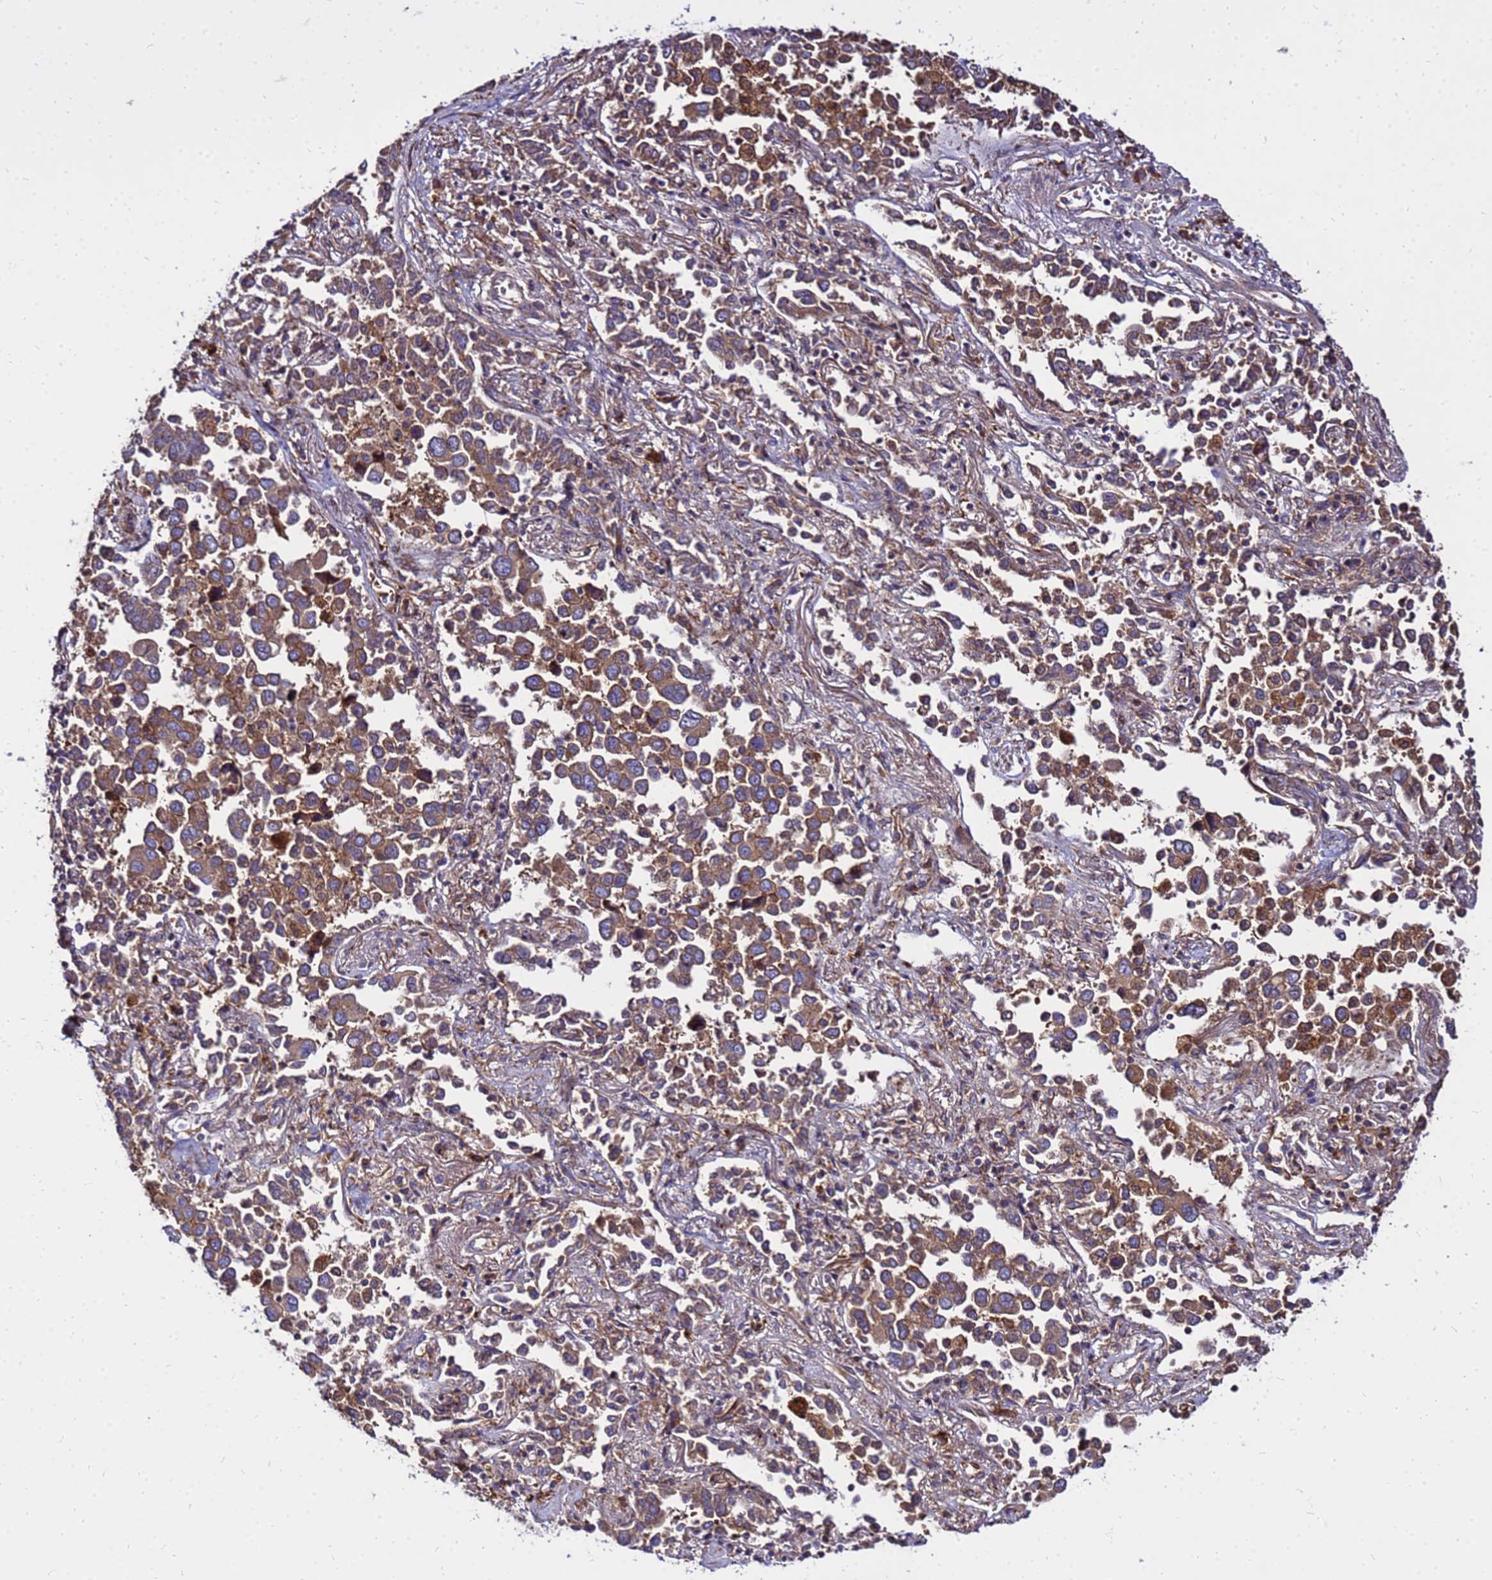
{"staining": {"intensity": "moderate", "quantity": ">75%", "location": "cytoplasmic/membranous"}, "tissue": "lung cancer", "cell_type": "Tumor cells", "image_type": "cancer", "snomed": [{"axis": "morphology", "description": "Adenocarcinoma, NOS"}, {"axis": "topography", "description": "Lung"}], "caption": "Immunohistochemistry (IHC) of lung cancer (adenocarcinoma) reveals medium levels of moderate cytoplasmic/membranous expression in about >75% of tumor cells. Nuclei are stained in blue.", "gene": "WWC2", "patient": {"sex": "male", "age": 67}}